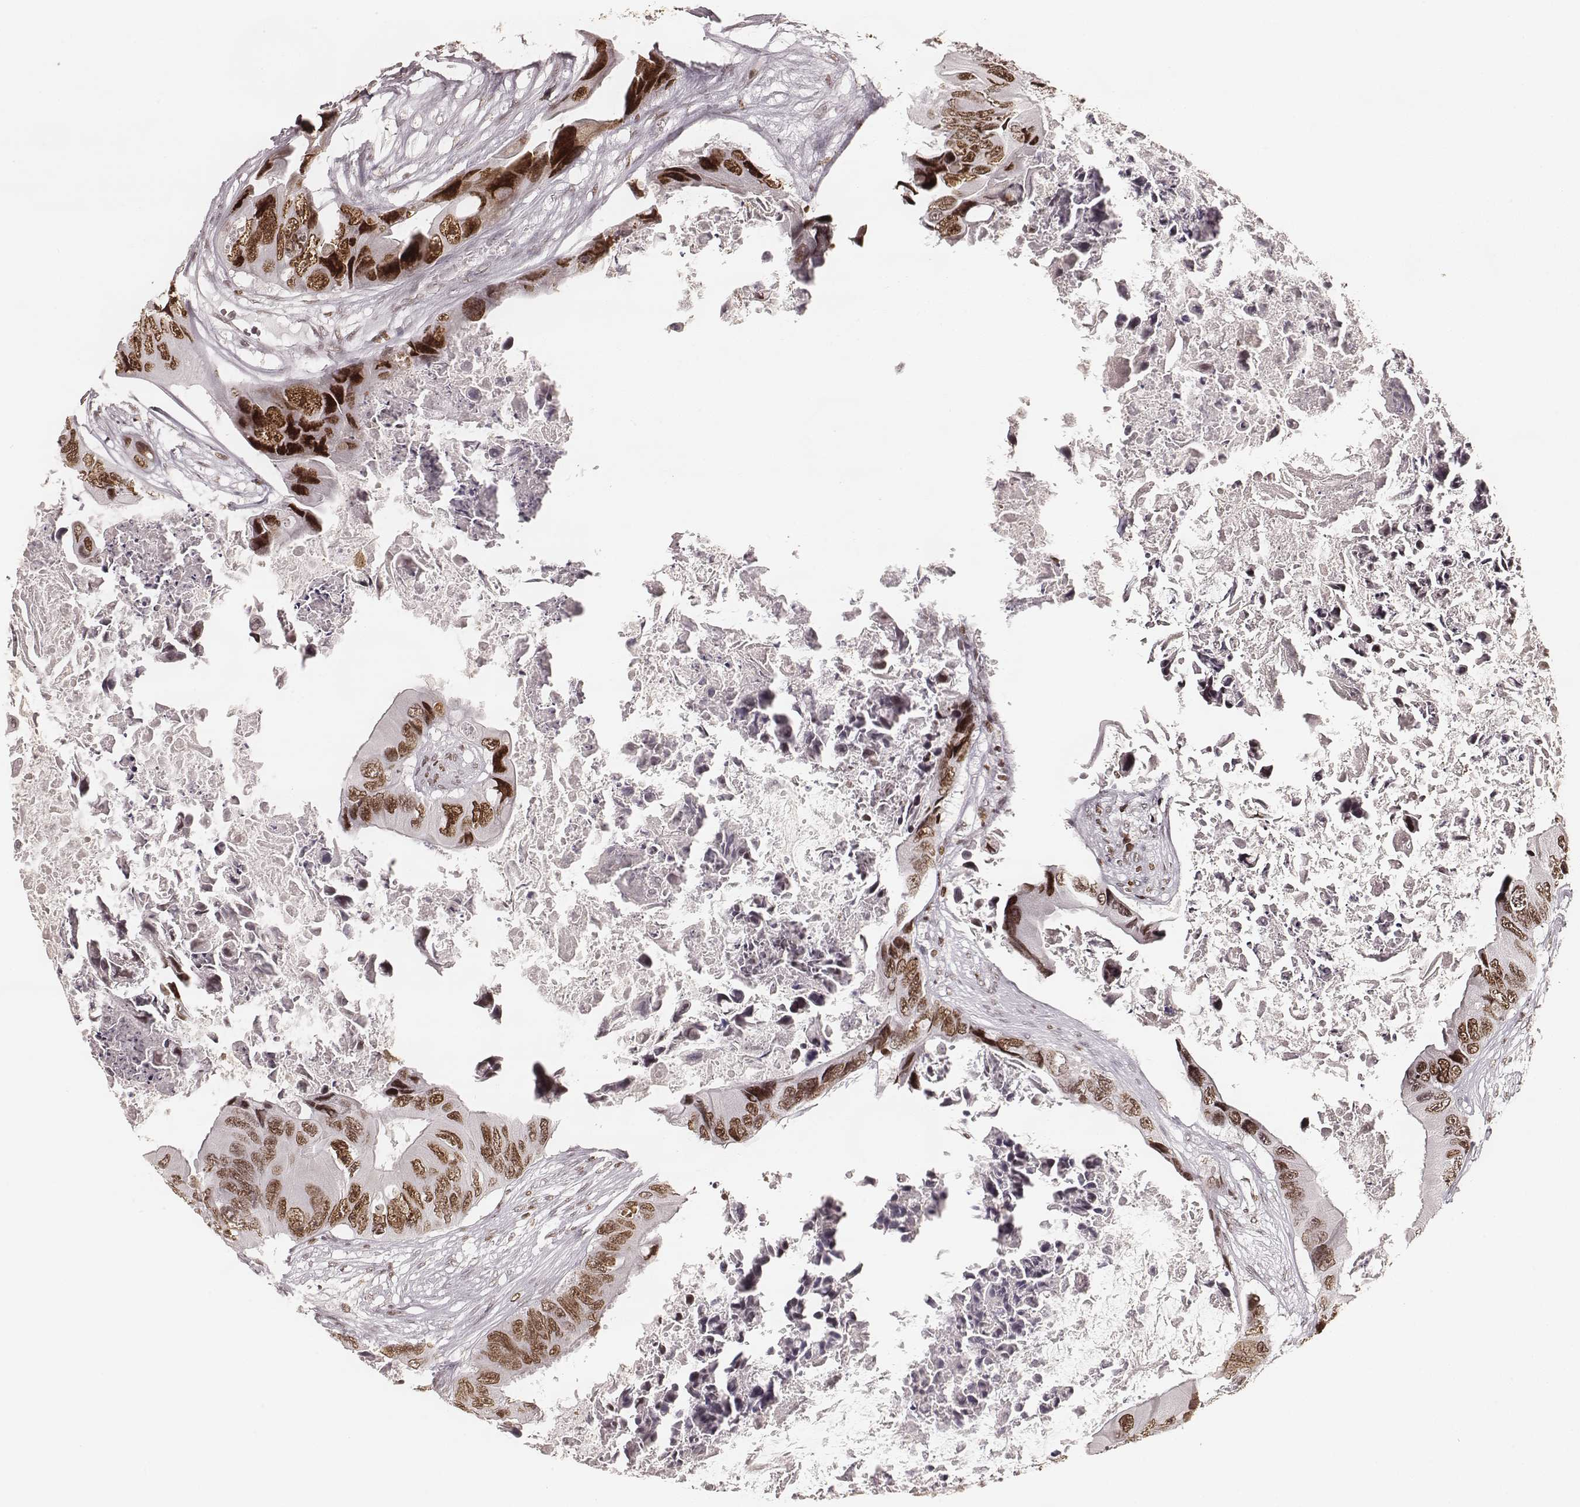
{"staining": {"intensity": "moderate", "quantity": ">75%", "location": "nuclear"}, "tissue": "colorectal cancer", "cell_type": "Tumor cells", "image_type": "cancer", "snomed": [{"axis": "morphology", "description": "Adenocarcinoma, NOS"}, {"axis": "topography", "description": "Rectum"}], "caption": "A photomicrograph of human colorectal cancer (adenocarcinoma) stained for a protein reveals moderate nuclear brown staining in tumor cells.", "gene": "PARP1", "patient": {"sex": "male", "age": 63}}